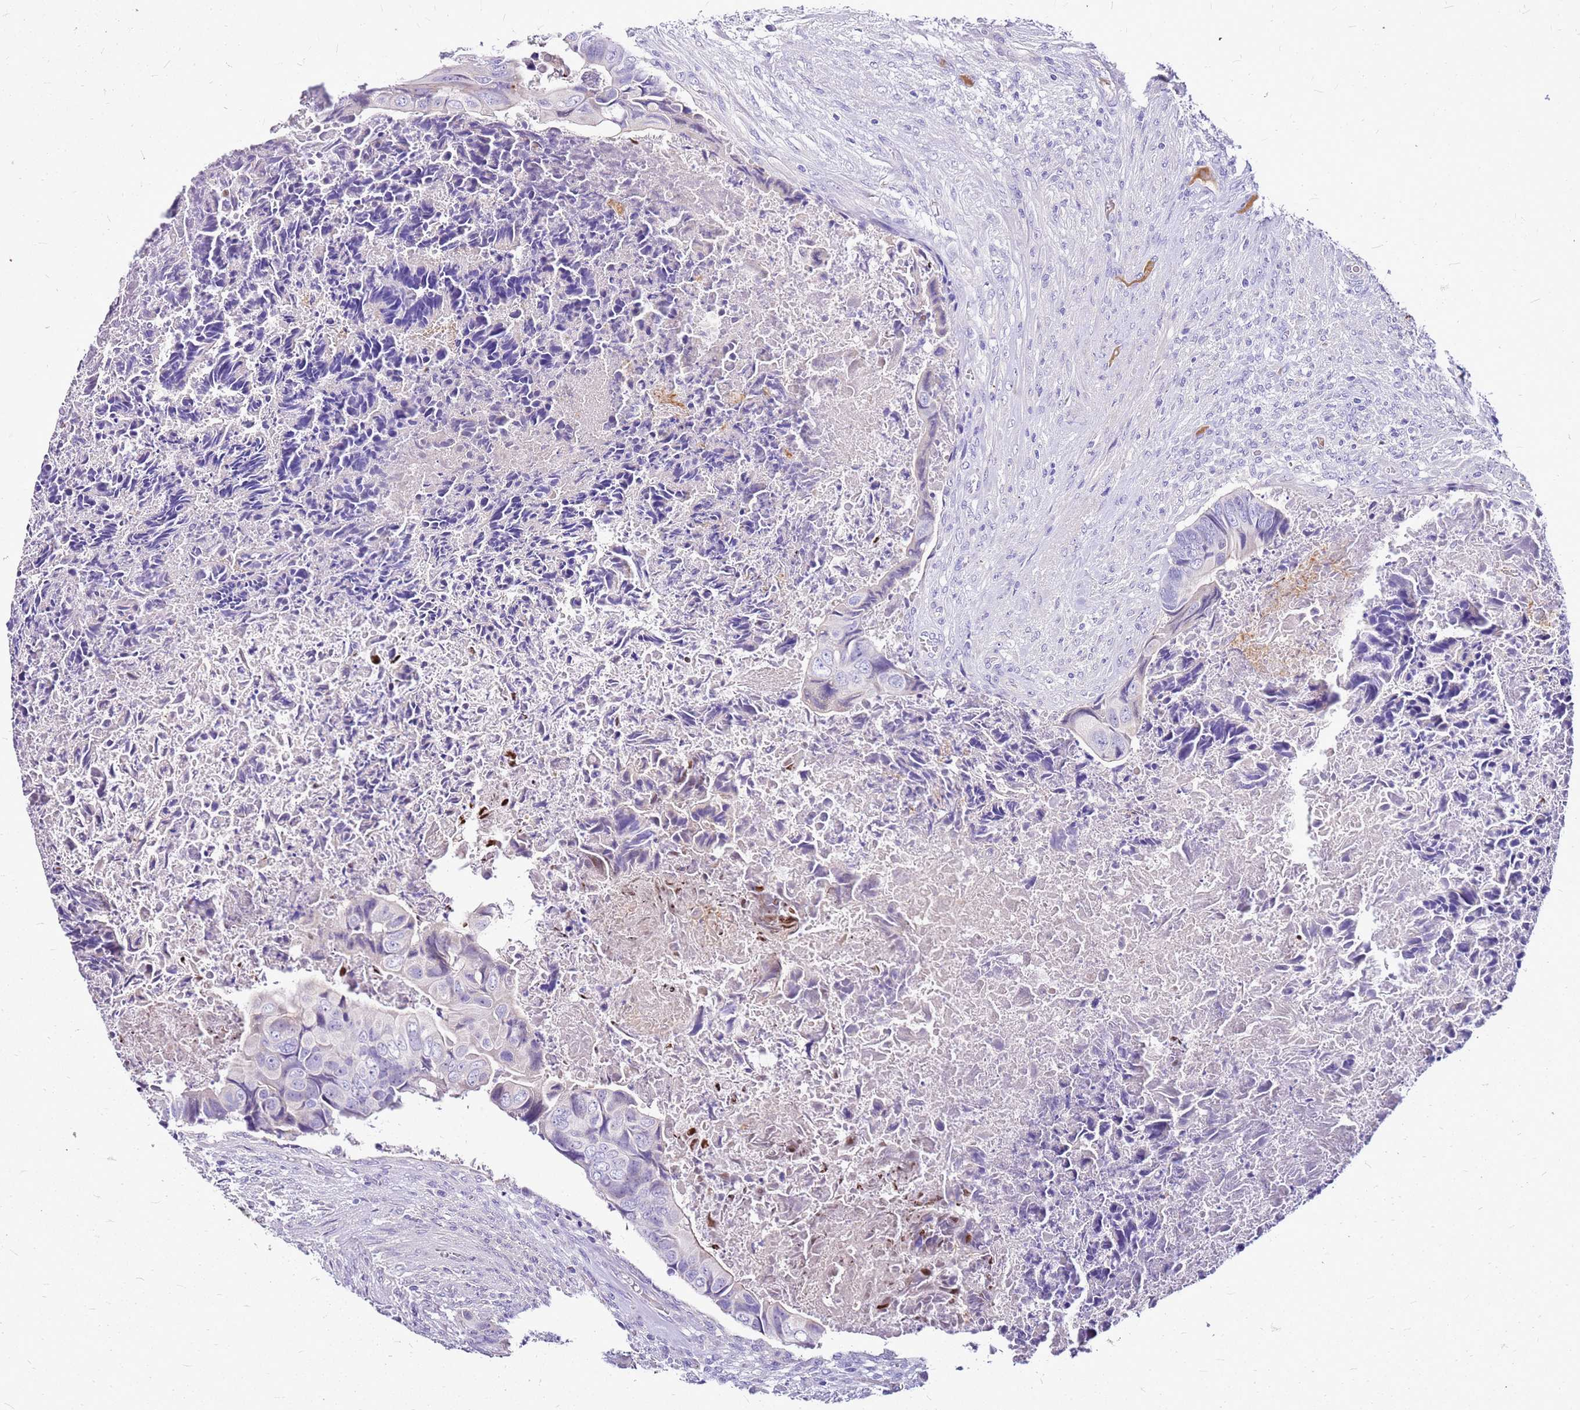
{"staining": {"intensity": "negative", "quantity": "none", "location": "none"}, "tissue": "colorectal cancer", "cell_type": "Tumor cells", "image_type": "cancer", "snomed": [{"axis": "morphology", "description": "Adenocarcinoma, NOS"}, {"axis": "topography", "description": "Rectum"}], "caption": "Protein analysis of colorectal cancer (adenocarcinoma) exhibits no significant positivity in tumor cells. The staining was performed using DAB to visualize the protein expression in brown, while the nuclei were stained in blue with hematoxylin (Magnification: 20x).", "gene": "DCDC2B", "patient": {"sex": "female", "age": 78}}